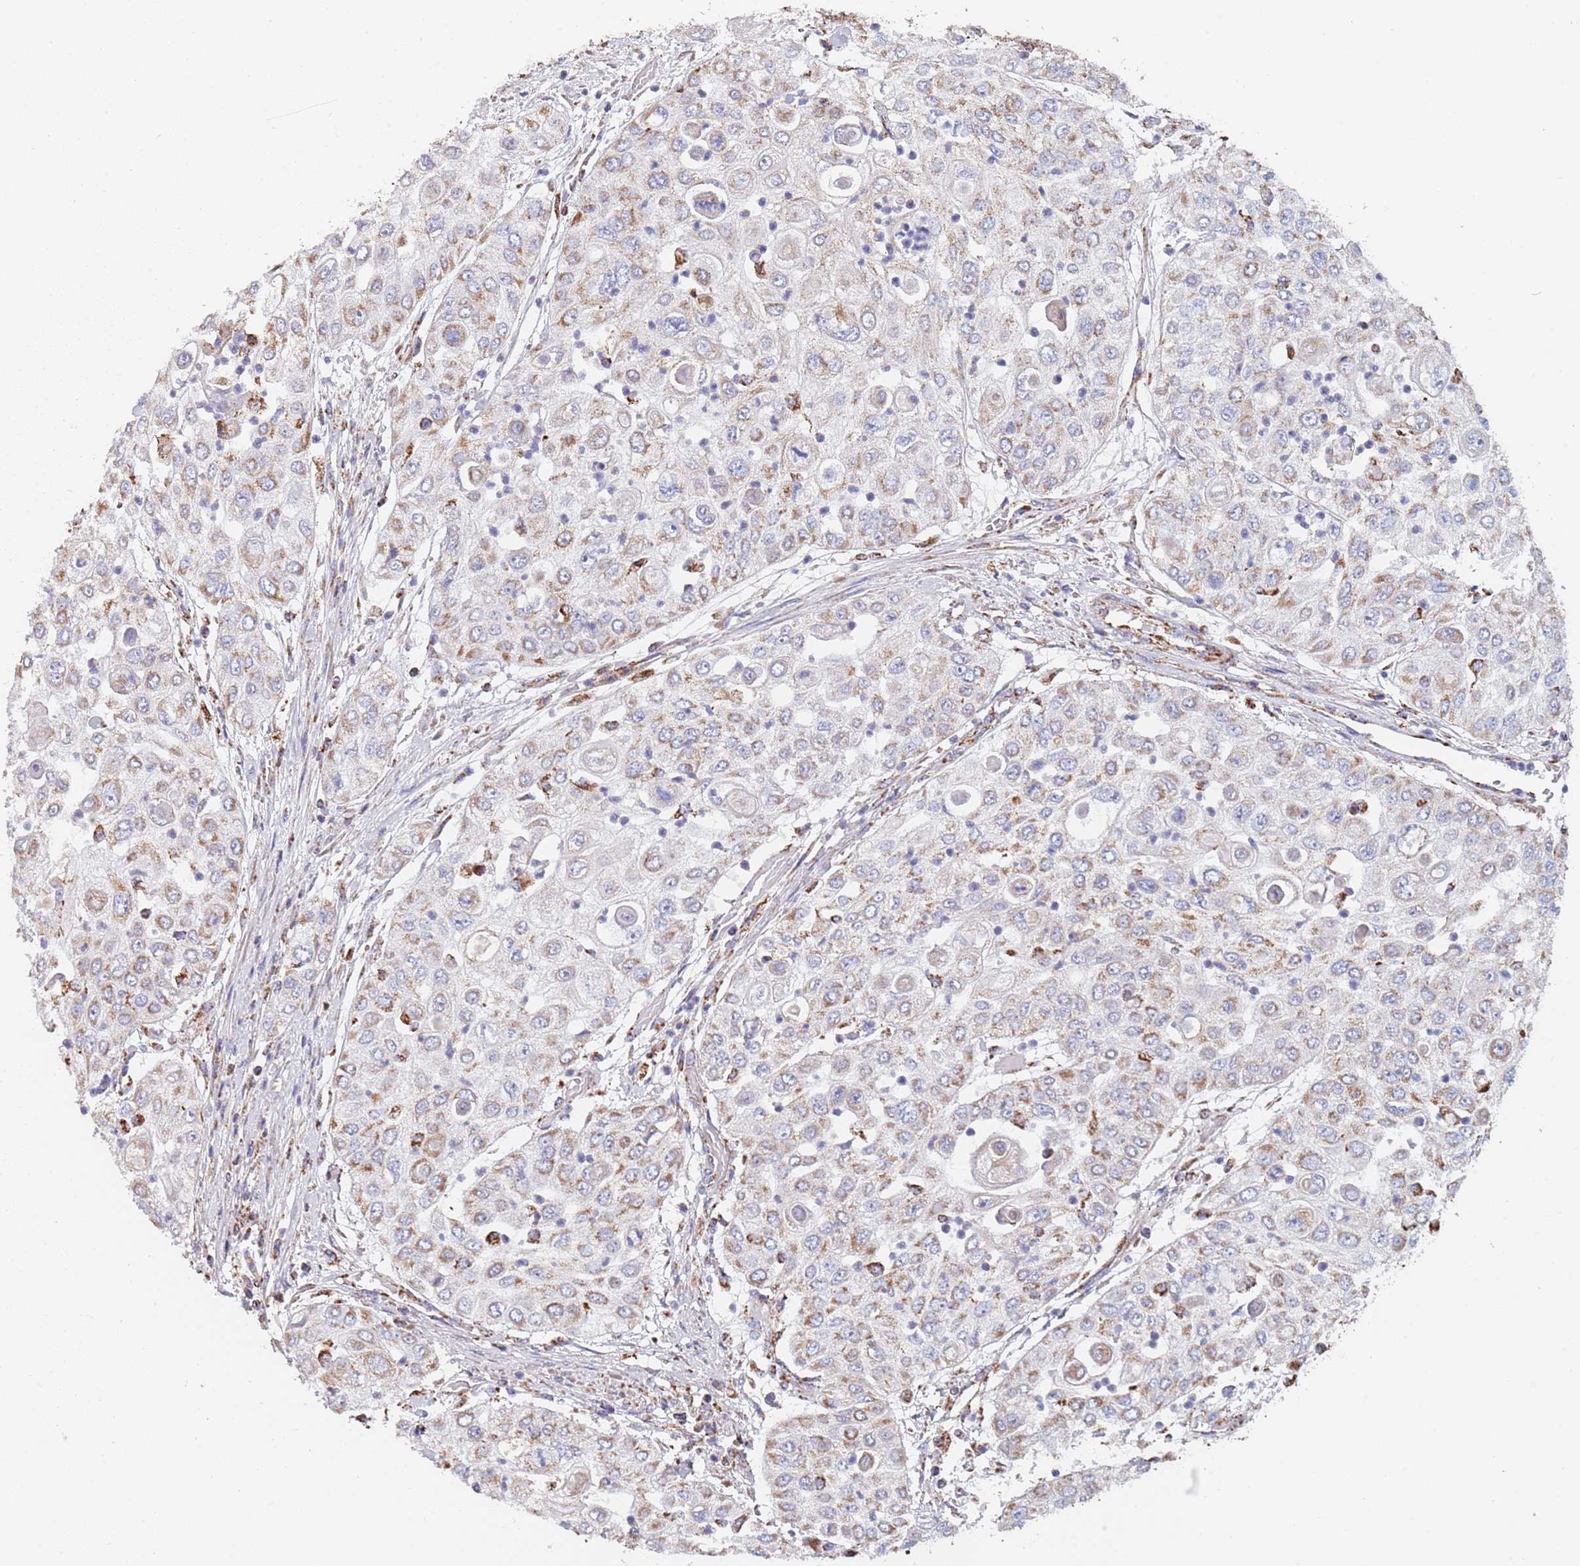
{"staining": {"intensity": "moderate", "quantity": "25%-75%", "location": "cytoplasmic/membranous"}, "tissue": "urothelial cancer", "cell_type": "Tumor cells", "image_type": "cancer", "snomed": [{"axis": "morphology", "description": "Urothelial carcinoma, High grade"}, {"axis": "topography", "description": "Urinary bladder"}], "caption": "The image reveals a brown stain indicating the presence of a protein in the cytoplasmic/membranous of tumor cells in urothelial carcinoma (high-grade).", "gene": "PGP", "patient": {"sex": "female", "age": 79}}